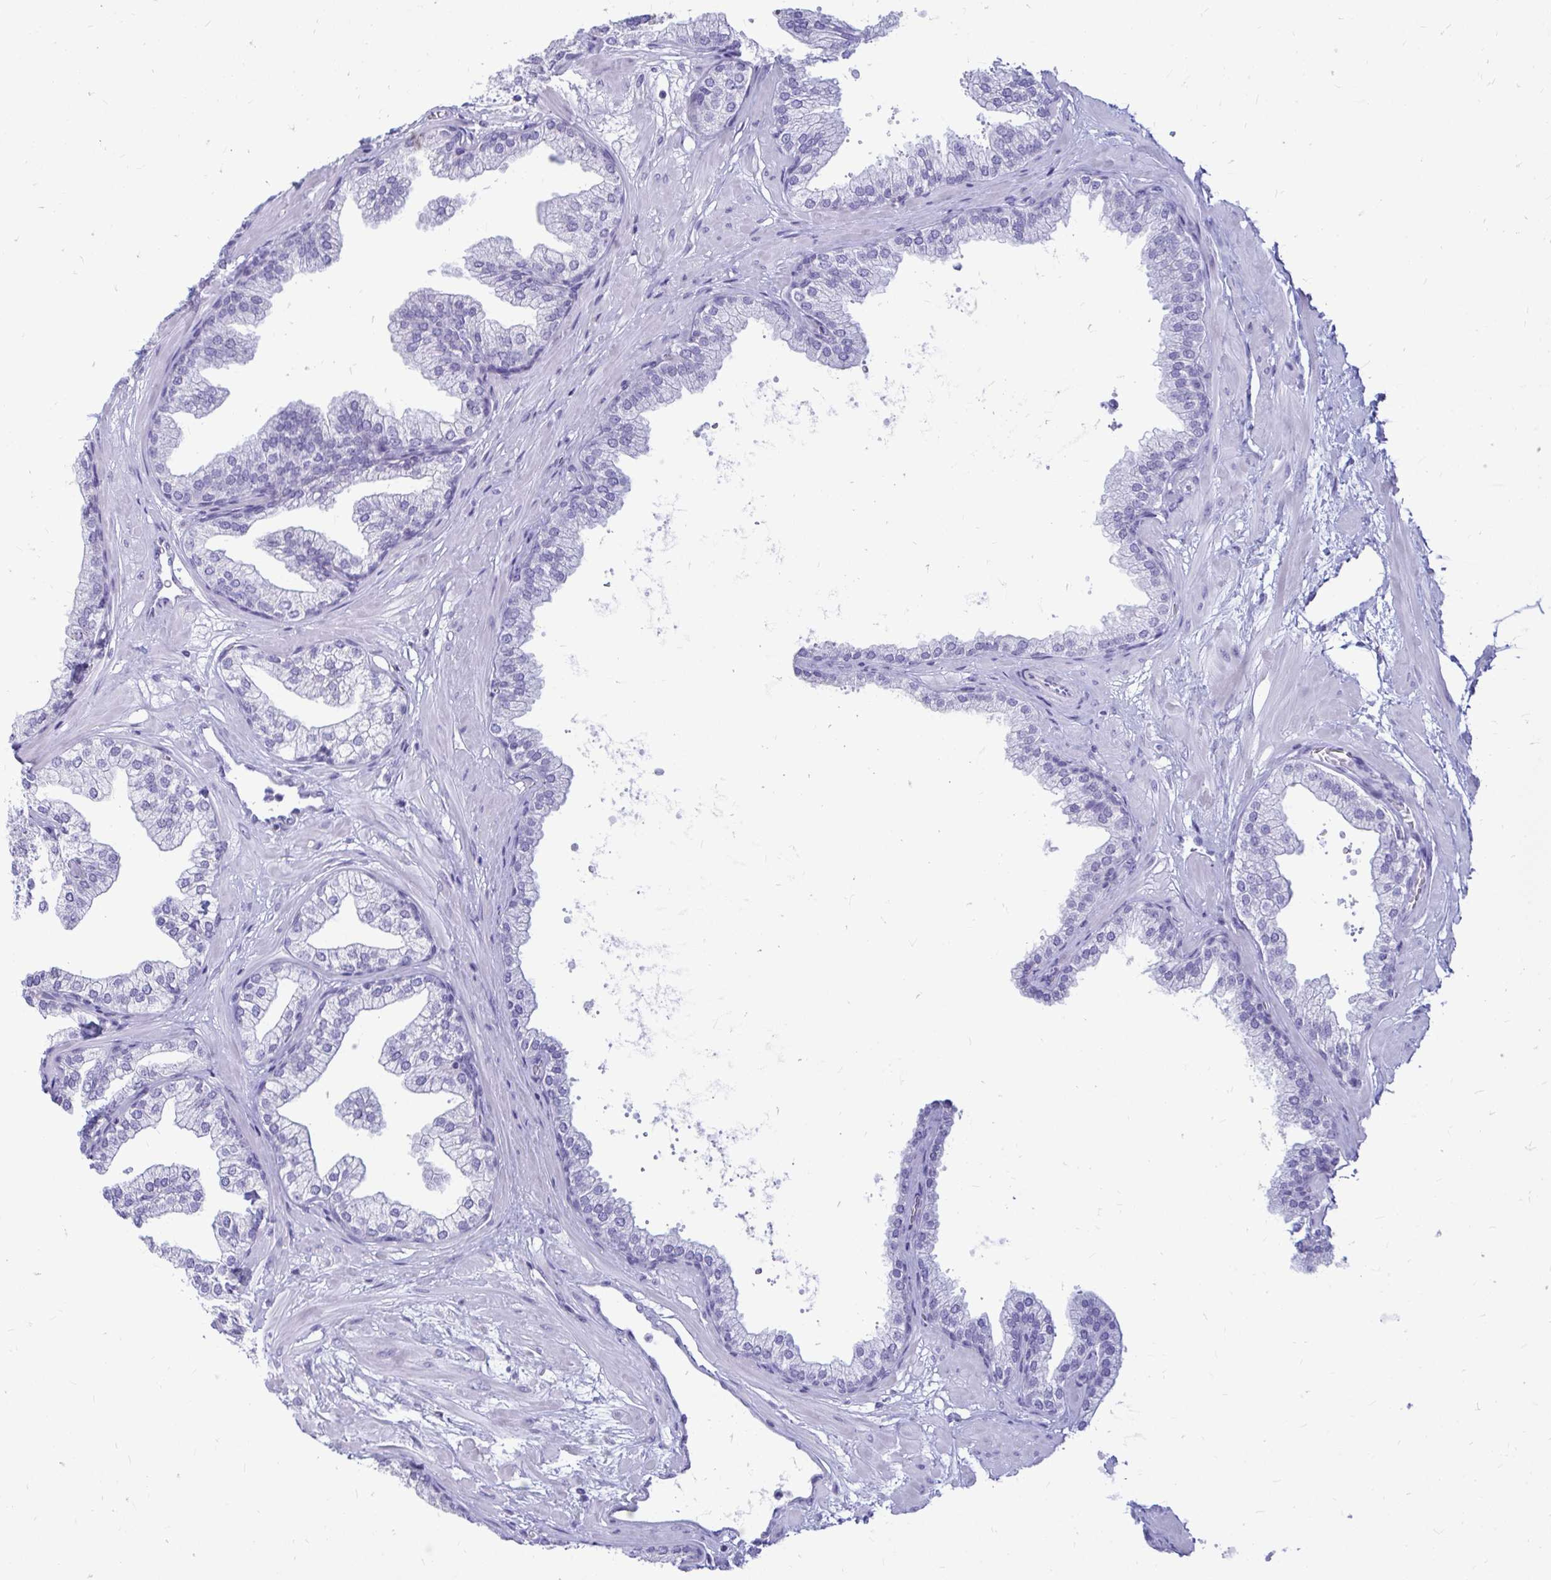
{"staining": {"intensity": "negative", "quantity": "none", "location": "none"}, "tissue": "prostate", "cell_type": "Glandular cells", "image_type": "normal", "snomed": [{"axis": "morphology", "description": "Normal tissue, NOS"}, {"axis": "topography", "description": "Prostate"}], "caption": "DAB (3,3'-diaminobenzidine) immunohistochemical staining of benign prostate shows no significant positivity in glandular cells.", "gene": "NANOGNB", "patient": {"sex": "male", "age": 37}}